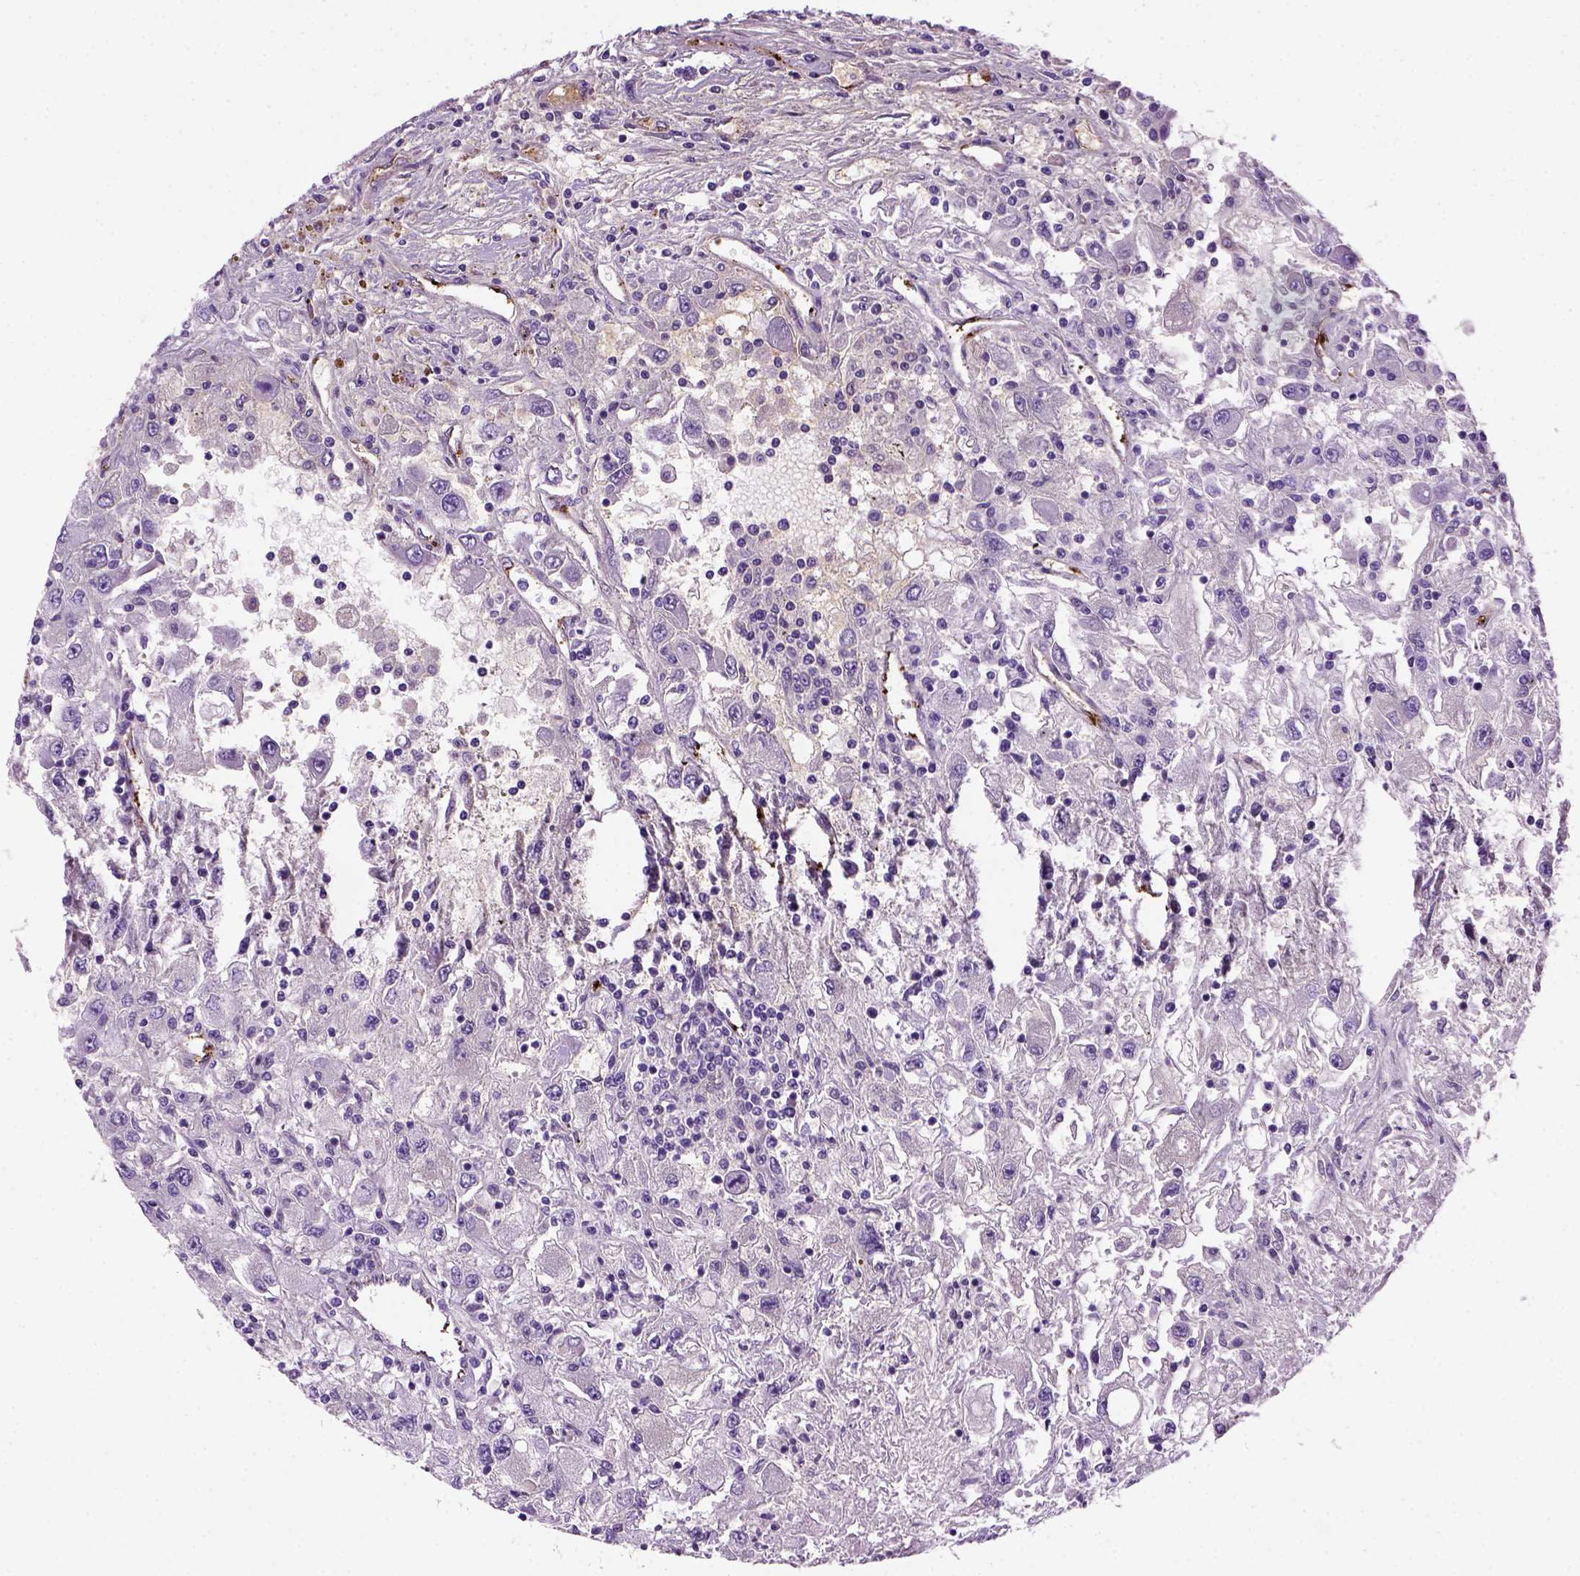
{"staining": {"intensity": "negative", "quantity": "none", "location": "none"}, "tissue": "renal cancer", "cell_type": "Tumor cells", "image_type": "cancer", "snomed": [{"axis": "morphology", "description": "Adenocarcinoma, NOS"}, {"axis": "topography", "description": "Kidney"}], "caption": "This is an IHC histopathology image of renal cancer. There is no expression in tumor cells.", "gene": "VWF", "patient": {"sex": "female", "age": 67}}